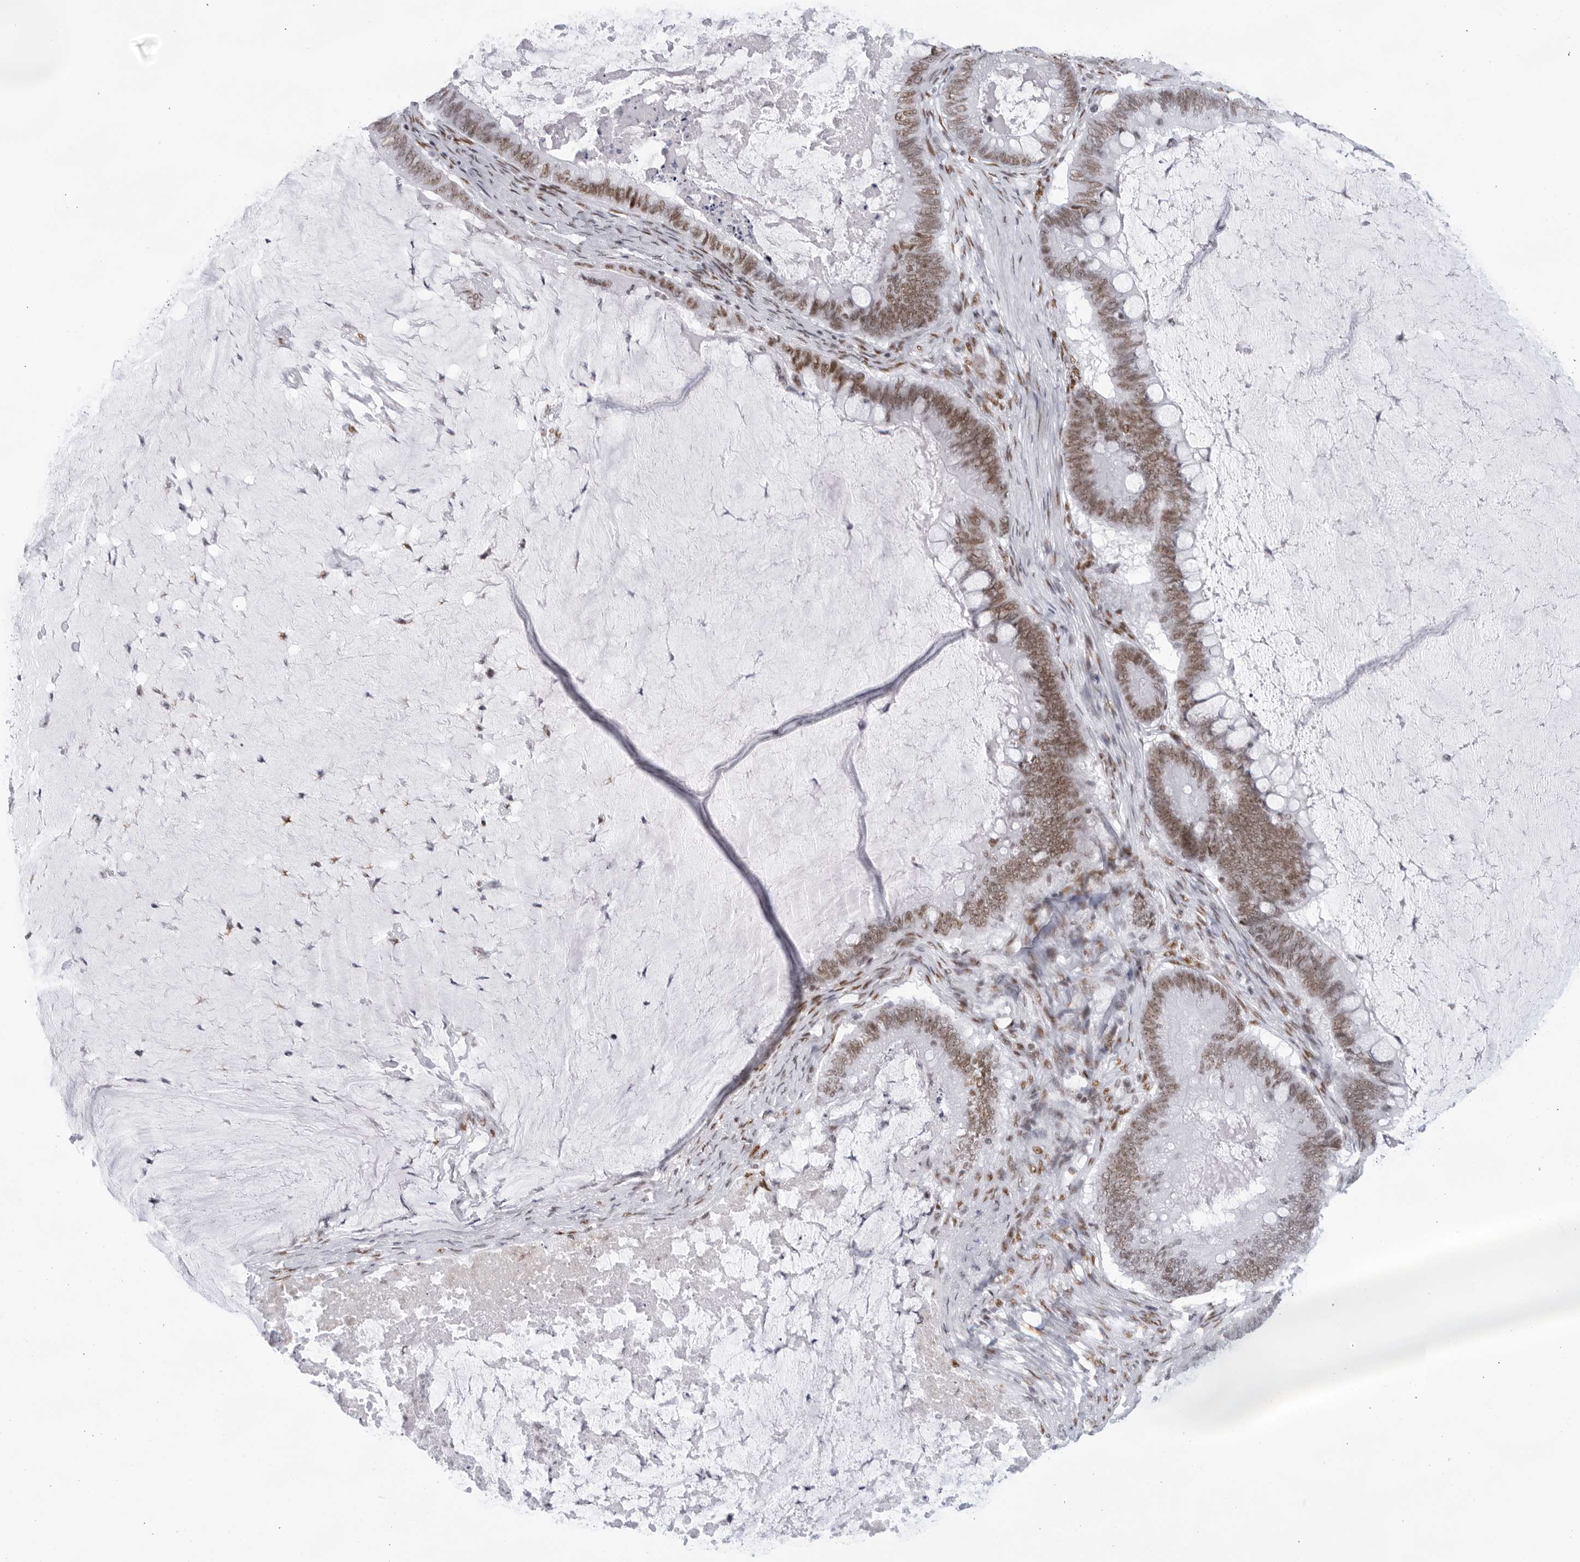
{"staining": {"intensity": "moderate", "quantity": "25%-75%", "location": "nuclear"}, "tissue": "ovarian cancer", "cell_type": "Tumor cells", "image_type": "cancer", "snomed": [{"axis": "morphology", "description": "Cystadenocarcinoma, mucinous, NOS"}, {"axis": "topography", "description": "Ovary"}], "caption": "A medium amount of moderate nuclear staining is seen in about 25%-75% of tumor cells in ovarian mucinous cystadenocarcinoma tissue.", "gene": "HP1BP3", "patient": {"sex": "female", "age": 61}}